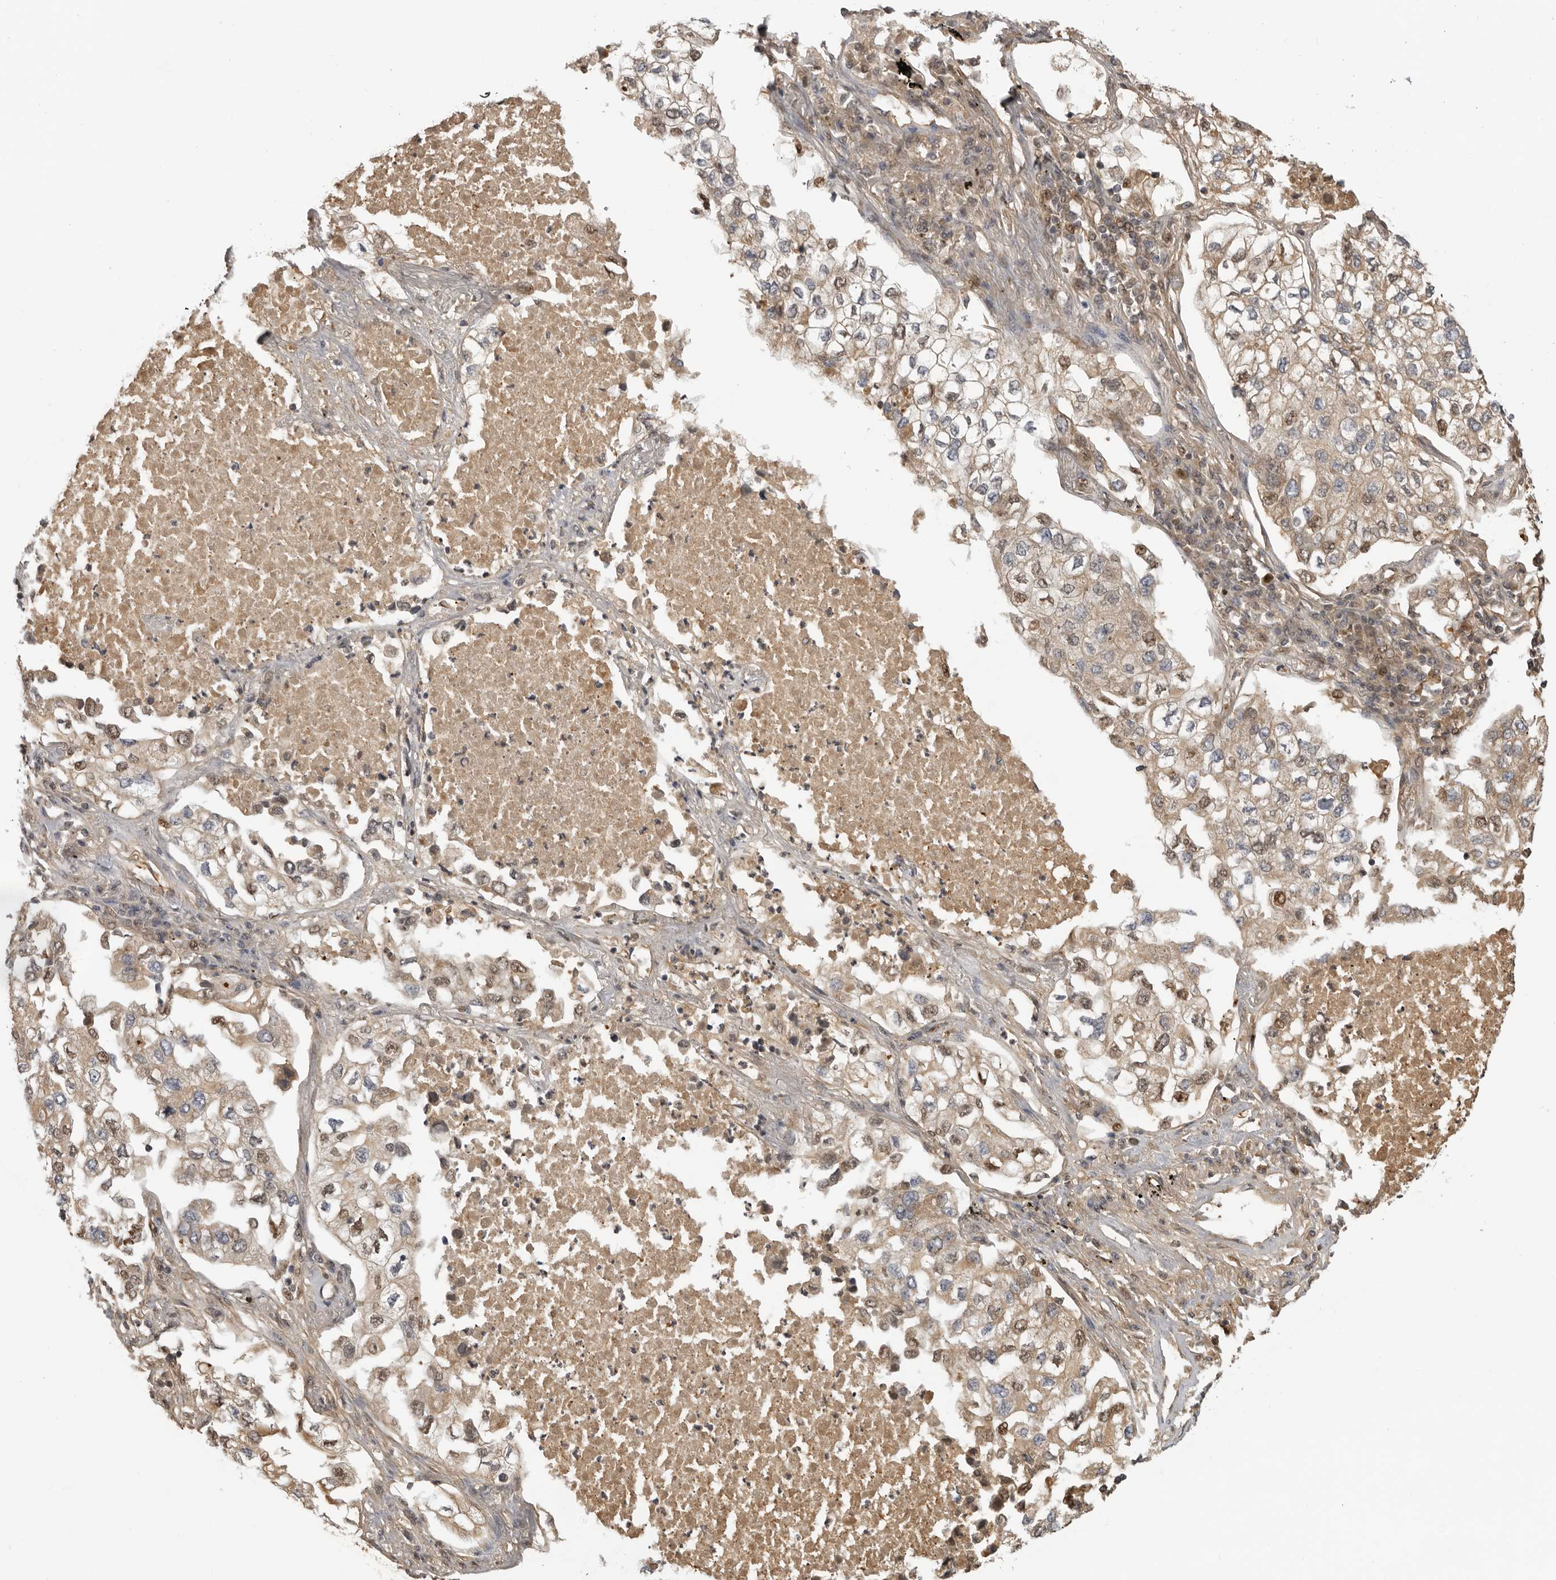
{"staining": {"intensity": "weak", "quantity": "25%-75%", "location": "cytoplasmic/membranous"}, "tissue": "lung cancer", "cell_type": "Tumor cells", "image_type": "cancer", "snomed": [{"axis": "morphology", "description": "Adenocarcinoma, NOS"}, {"axis": "topography", "description": "Lung"}], "caption": "Adenocarcinoma (lung) stained with DAB (3,3'-diaminobenzidine) immunohistochemistry (IHC) reveals low levels of weak cytoplasmic/membranous positivity in about 25%-75% of tumor cells.", "gene": "PLEKHF2", "patient": {"sex": "male", "age": 63}}